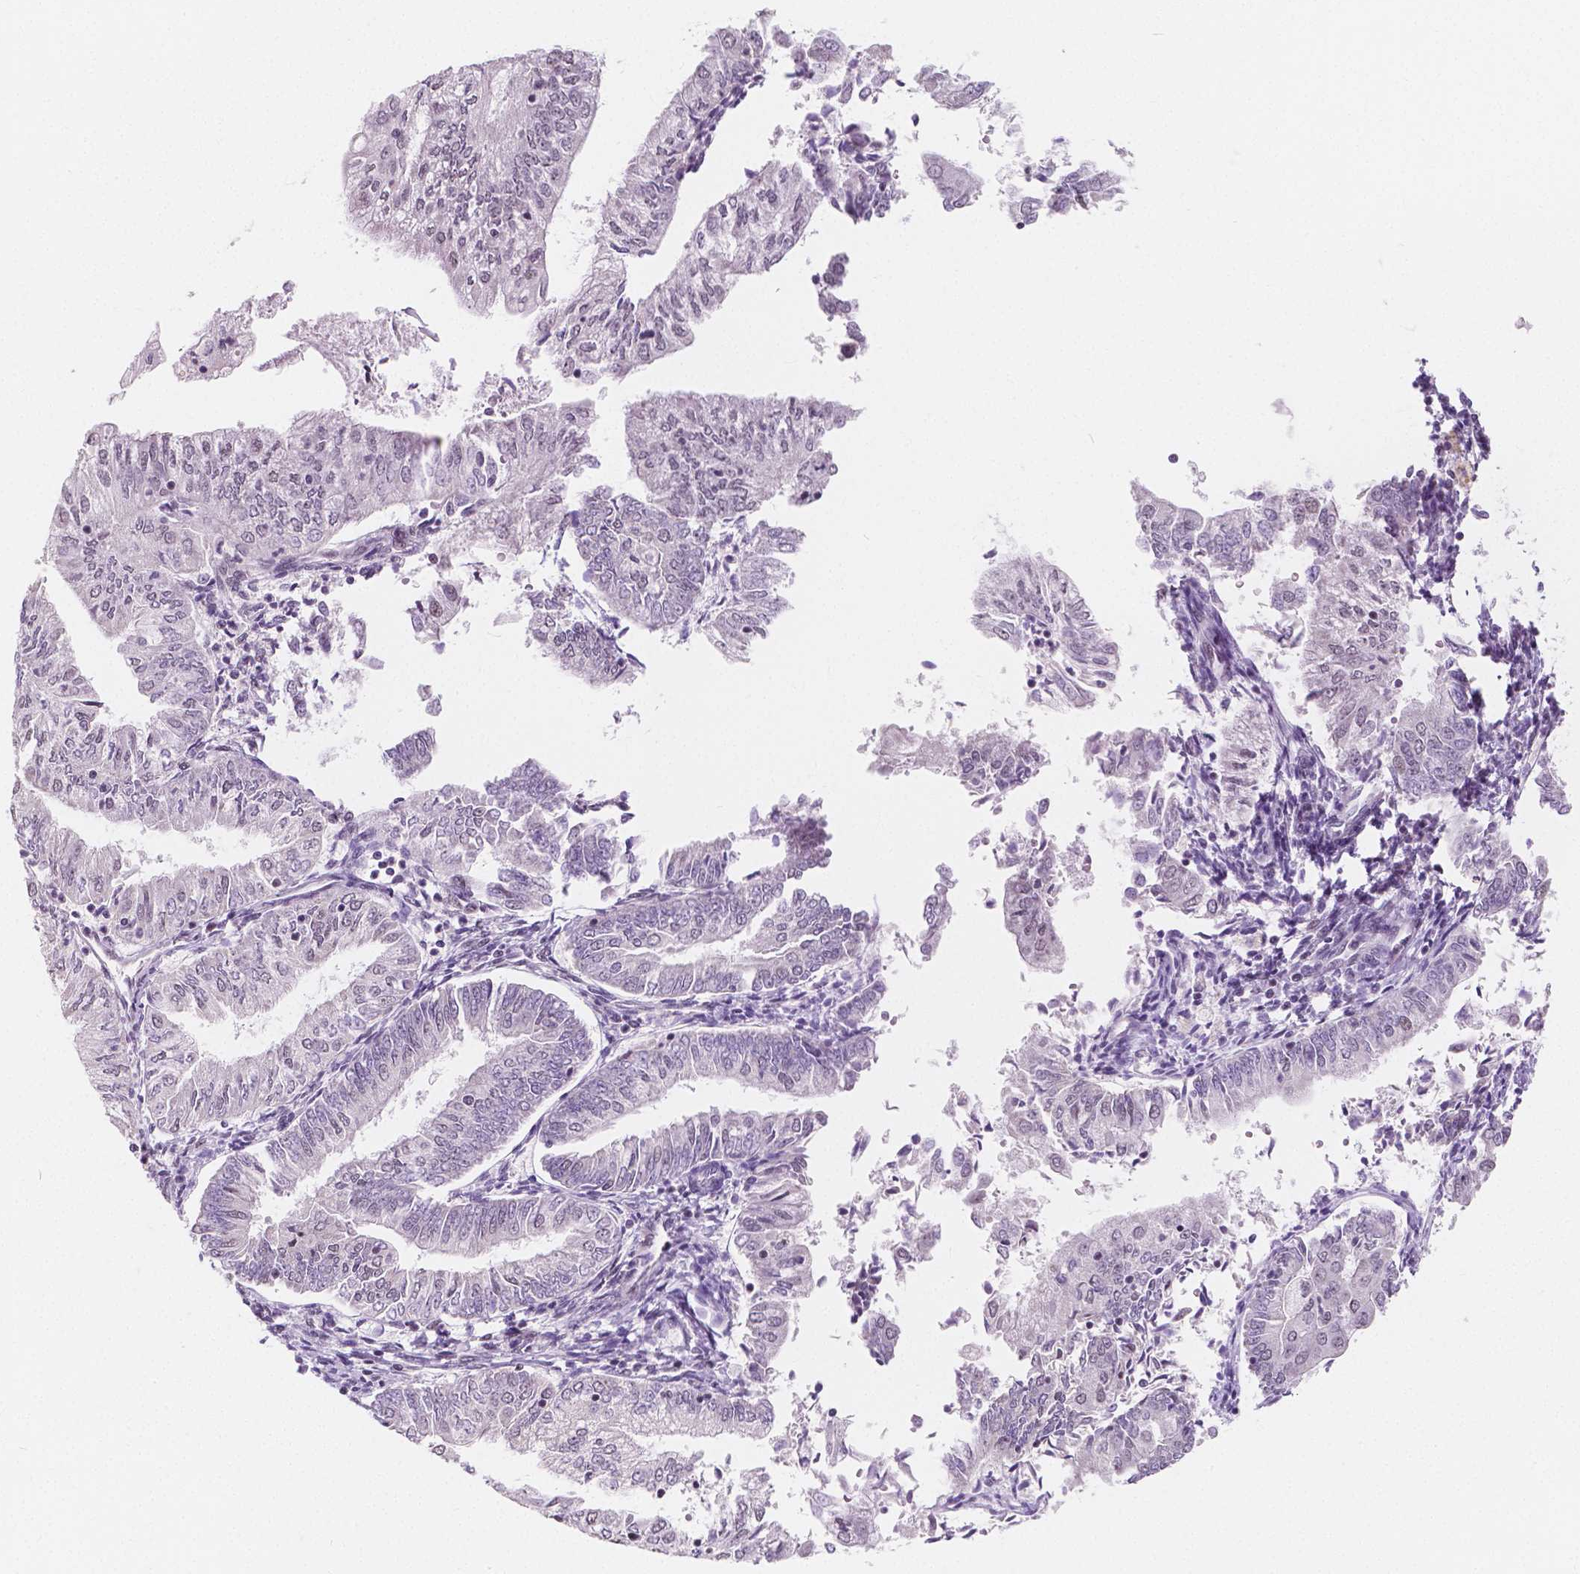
{"staining": {"intensity": "negative", "quantity": "none", "location": "none"}, "tissue": "endometrial cancer", "cell_type": "Tumor cells", "image_type": "cancer", "snomed": [{"axis": "morphology", "description": "Adenocarcinoma, NOS"}, {"axis": "topography", "description": "Endometrium"}], "caption": "Immunohistochemistry photomicrograph of human endometrial cancer (adenocarcinoma) stained for a protein (brown), which exhibits no expression in tumor cells.", "gene": "NOLC1", "patient": {"sex": "female", "age": 55}}